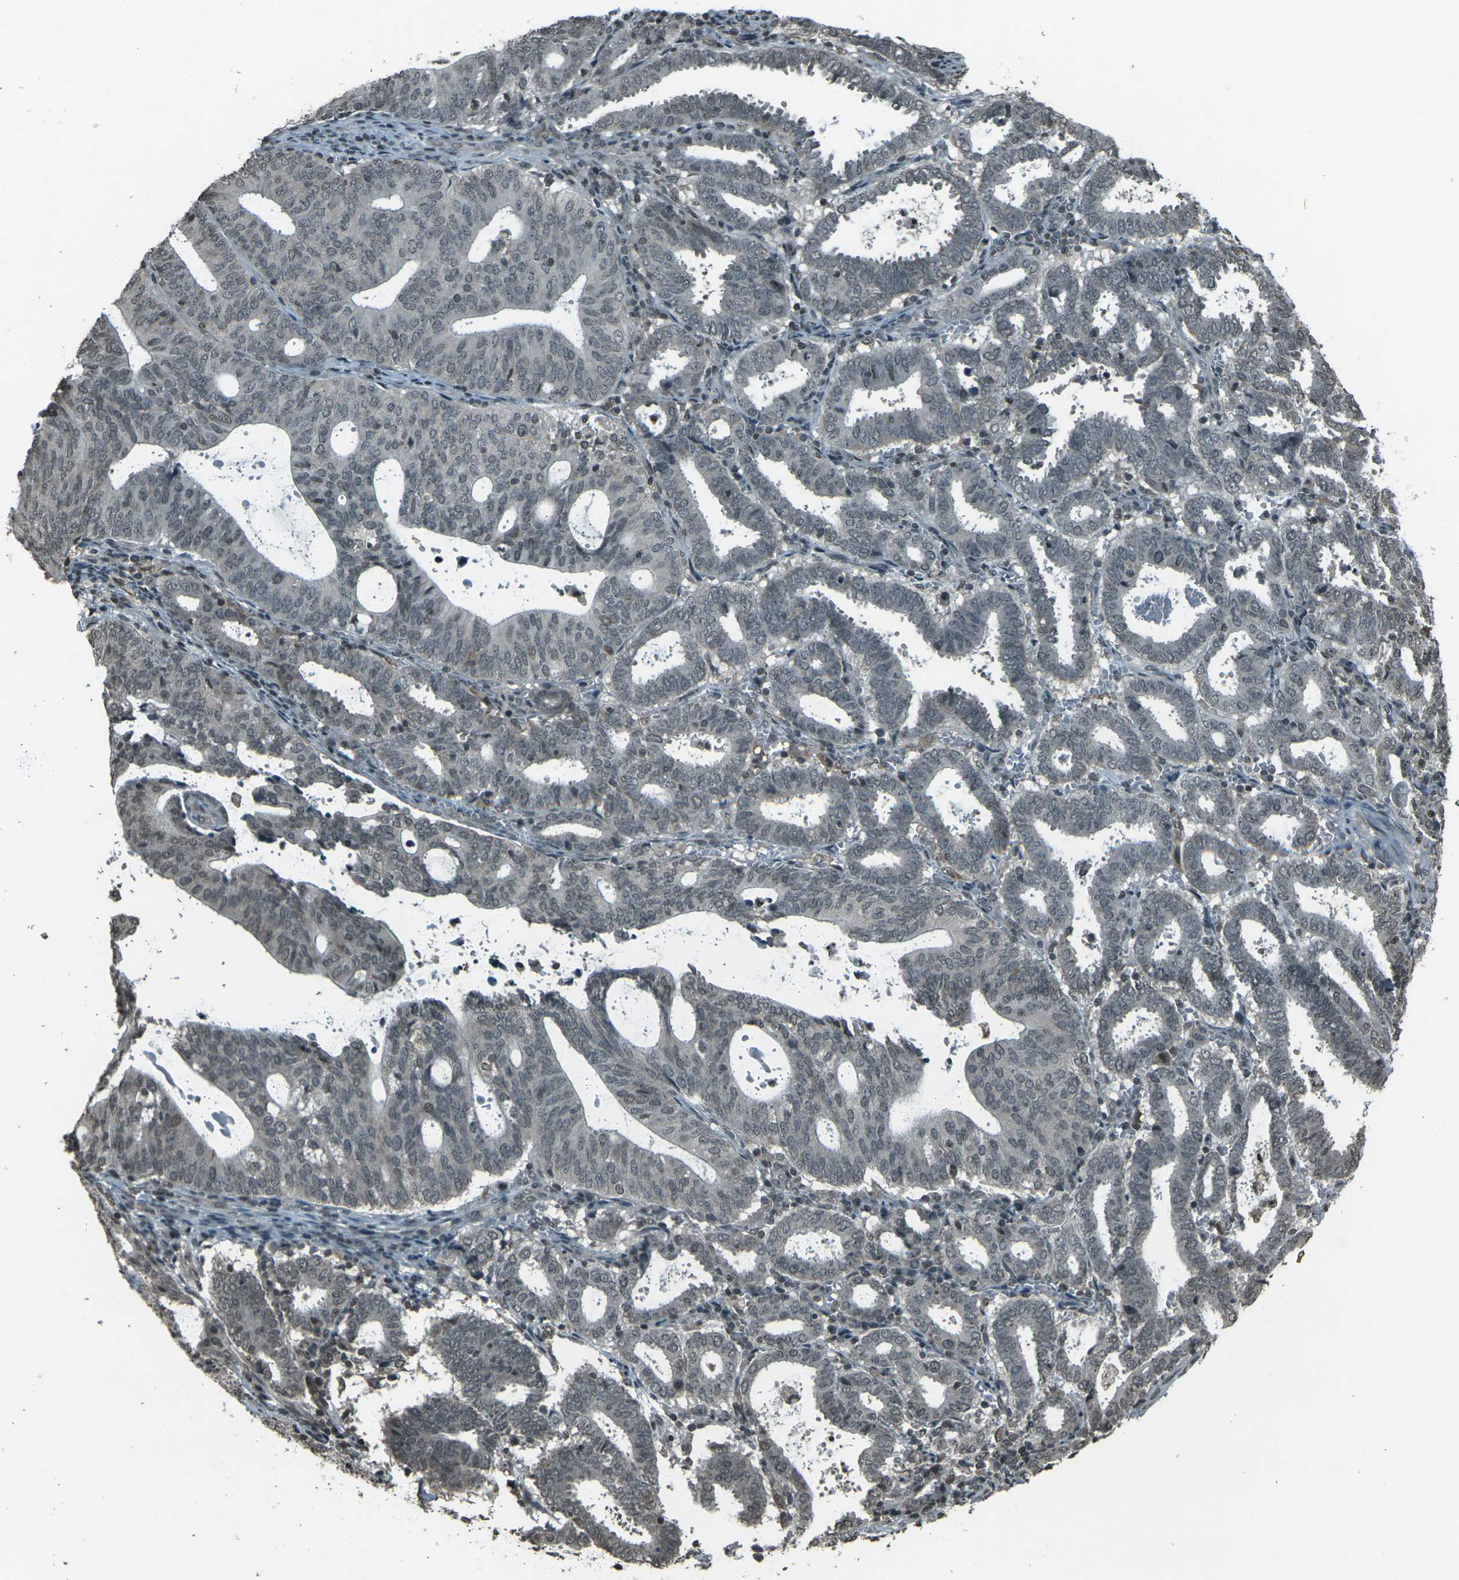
{"staining": {"intensity": "weak", "quantity": "<25%", "location": "cytoplasmic/membranous,nuclear"}, "tissue": "endometrial cancer", "cell_type": "Tumor cells", "image_type": "cancer", "snomed": [{"axis": "morphology", "description": "Adenocarcinoma, NOS"}, {"axis": "topography", "description": "Uterus"}], "caption": "Tumor cells are negative for brown protein staining in endometrial cancer (adenocarcinoma).", "gene": "PRPF8", "patient": {"sex": "female", "age": 83}}